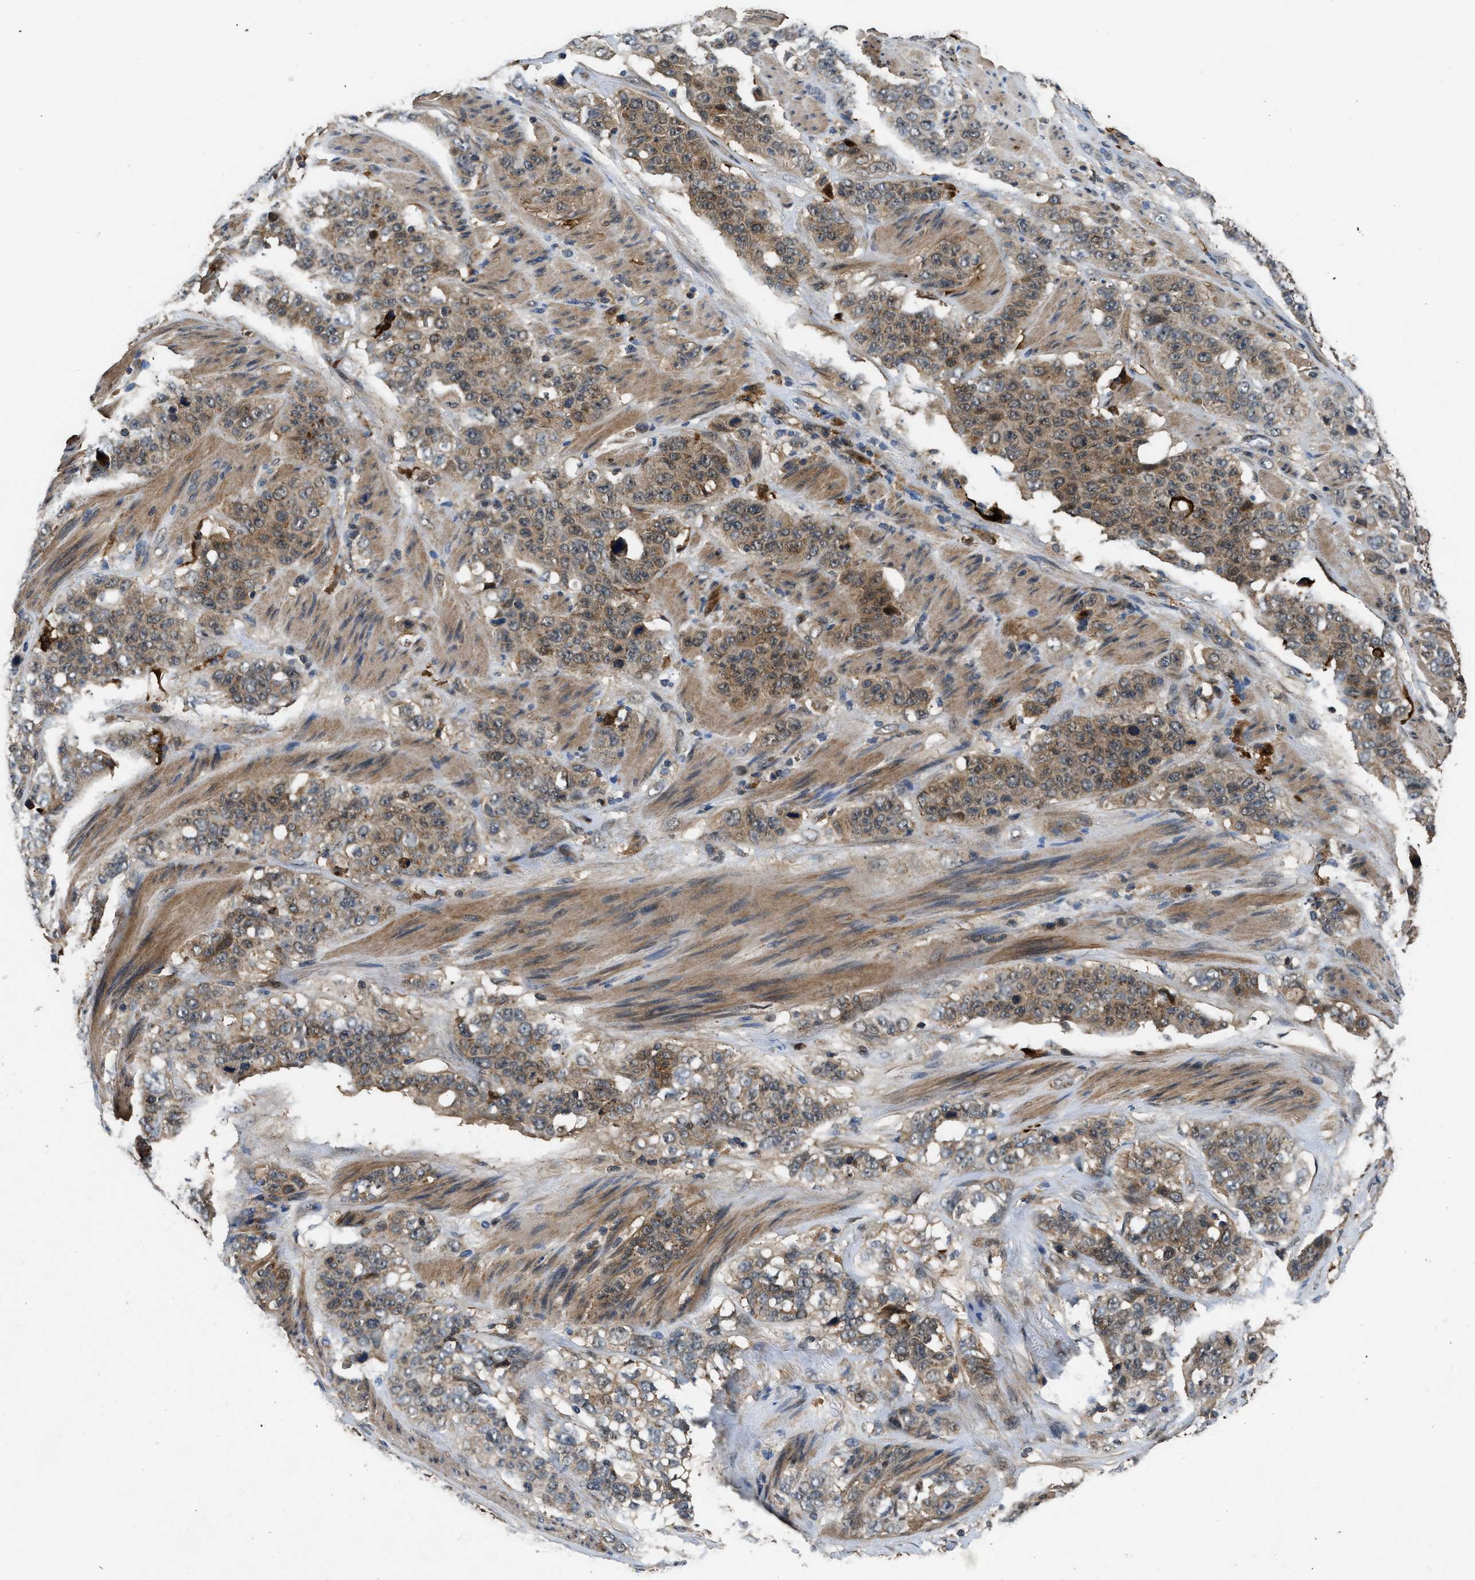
{"staining": {"intensity": "moderate", "quantity": ">75%", "location": "cytoplasmic/membranous"}, "tissue": "stomach cancer", "cell_type": "Tumor cells", "image_type": "cancer", "snomed": [{"axis": "morphology", "description": "Adenocarcinoma, NOS"}, {"axis": "topography", "description": "Stomach"}], "caption": "Immunohistochemistry micrograph of neoplastic tissue: human stomach adenocarcinoma stained using immunohistochemistry shows medium levels of moderate protein expression localized specifically in the cytoplasmic/membranous of tumor cells, appearing as a cytoplasmic/membranous brown color.", "gene": "PPA1", "patient": {"sex": "male", "age": 48}}